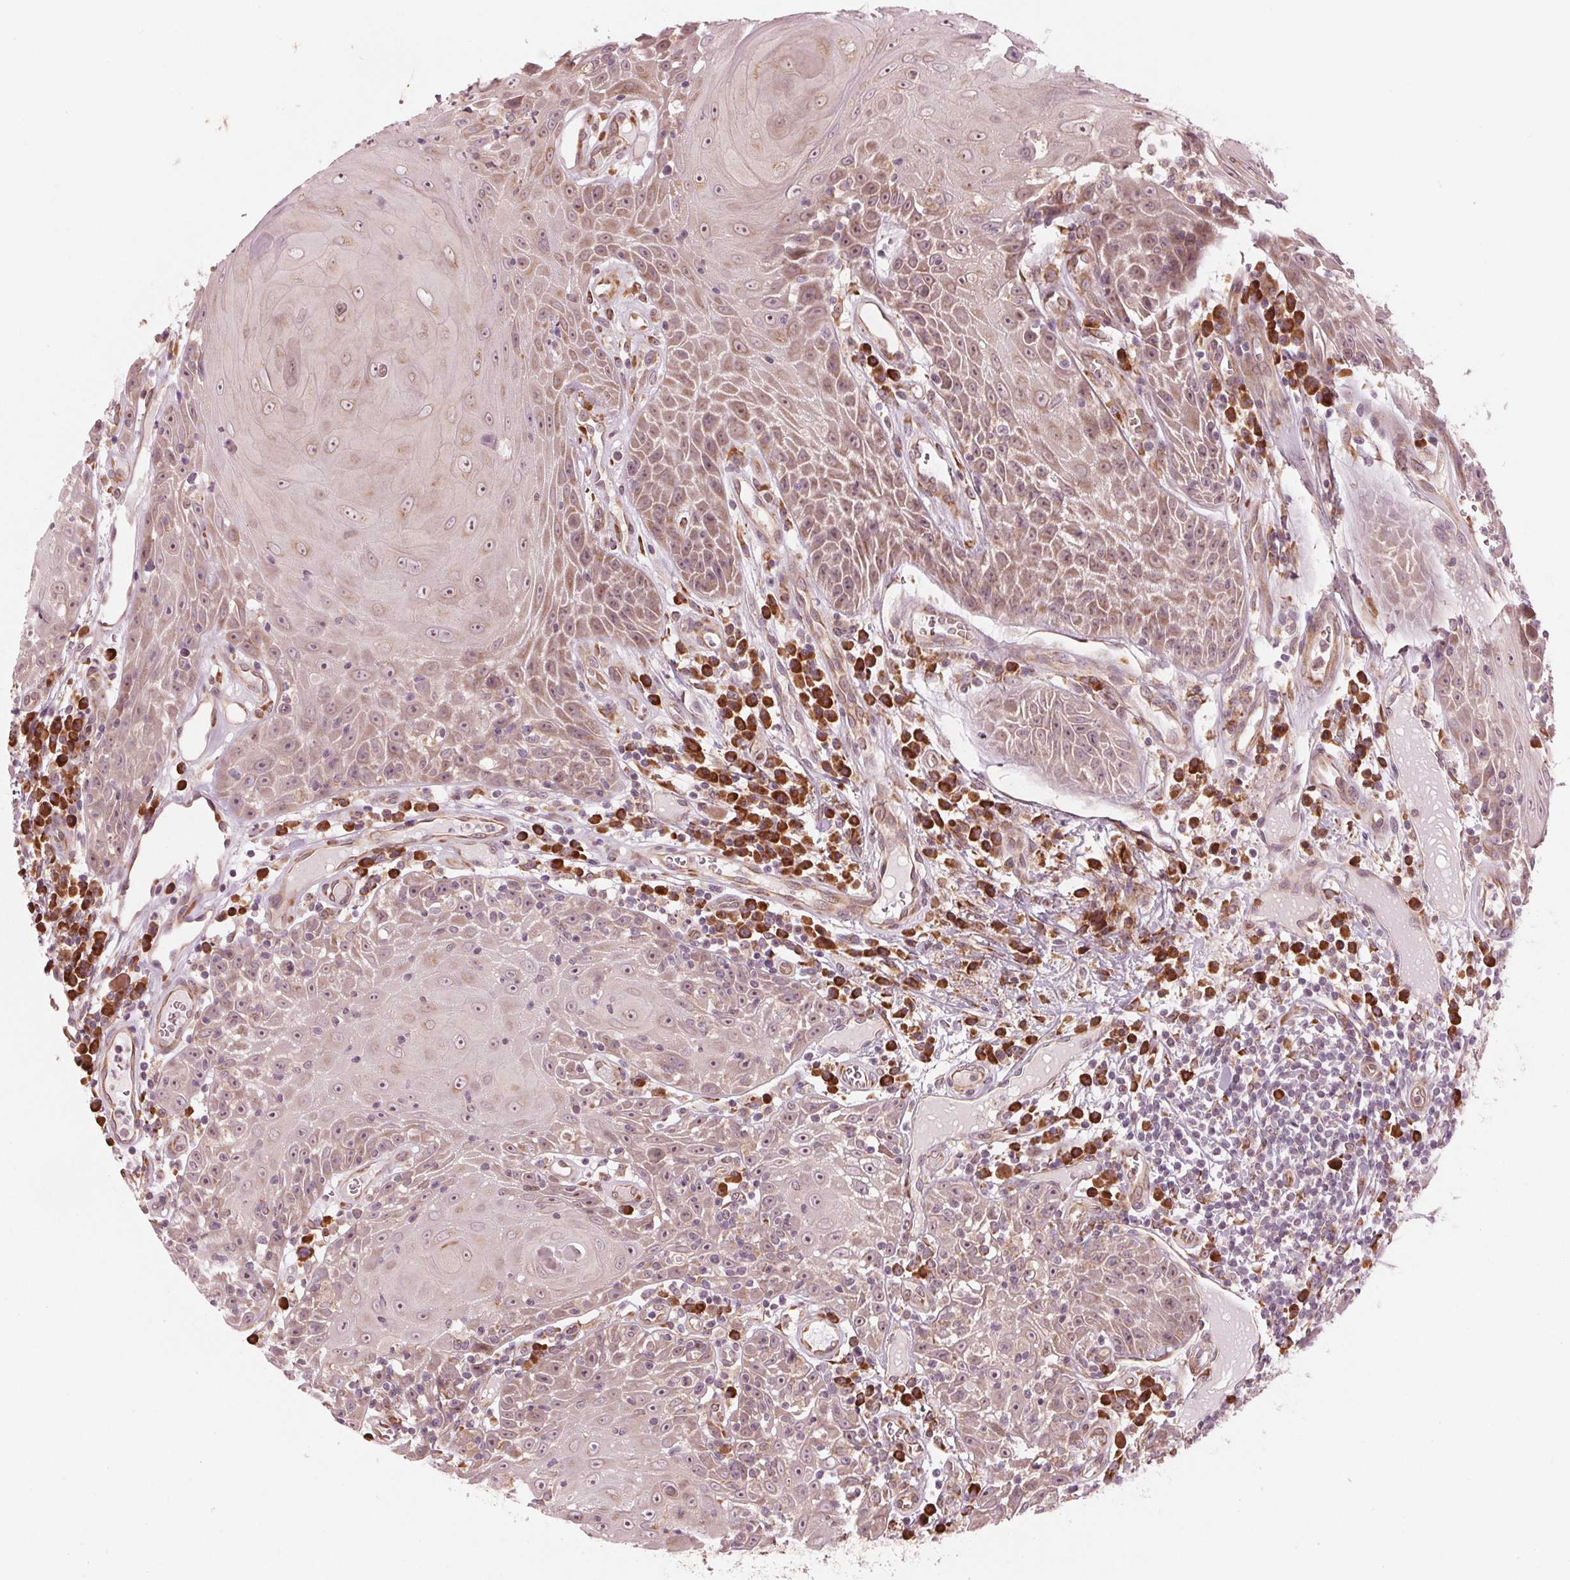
{"staining": {"intensity": "weak", "quantity": "25%-75%", "location": "cytoplasmic/membranous"}, "tissue": "head and neck cancer", "cell_type": "Tumor cells", "image_type": "cancer", "snomed": [{"axis": "morphology", "description": "Squamous cell carcinoma, NOS"}, {"axis": "topography", "description": "Head-Neck"}], "caption": "Immunohistochemistry (IHC) photomicrograph of neoplastic tissue: human head and neck cancer stained using IHC reveals low levels of weak protein expression localized specifically in the cytoplasmic/membranous of tumor cells, appearing as a cytoplasmic/membranous brown color.", "gene": "CMIP", "patient": {"sex": "male", "age": 52}}